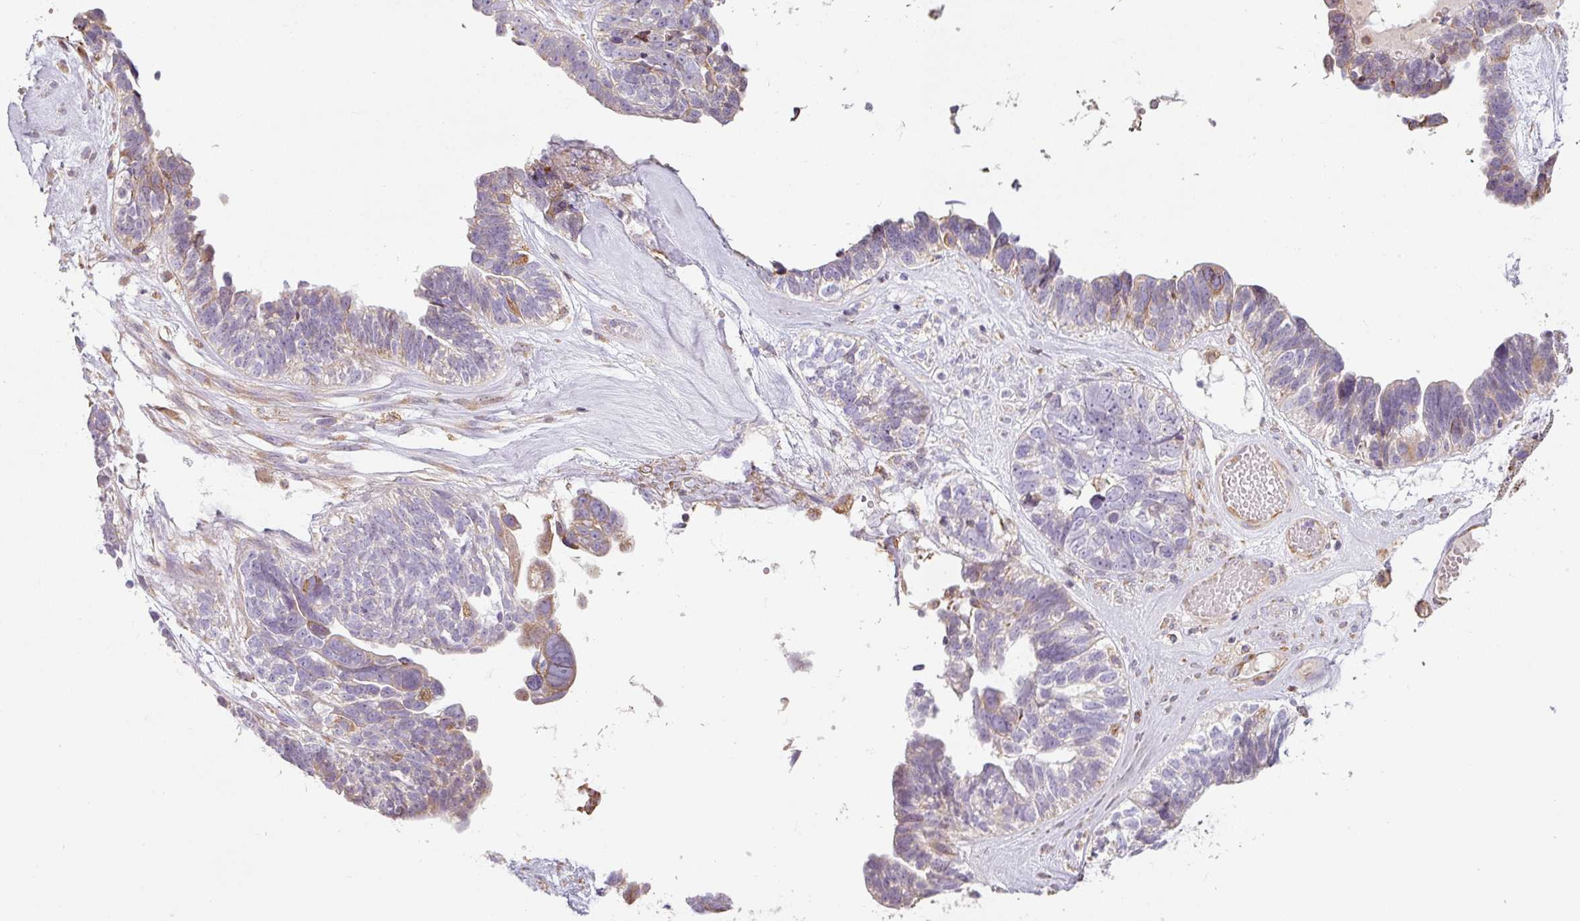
{"staining": {"intensity": "moderate", "quantity": "<25%", "location": "cytoplasmic/membranous"}, "tissue": "ovarian cancer", "cell_type": "Tumor cells", "image_type": "cancer", "snomed": [{"axis": "morphology", "description": "Cystadenocarcinoma, serous, NOS"}, {"axis": "topography", "description": "Ovary"}], "caption": "Immunohistochemistry (IHC) image of serous cystadenocarcinoma (ovarian) stained for a protein (brown), which demonstrates low levels of moderate cytoplasmic/membranous staining in about <25% of tumor cells.", "gene": "MORN4", "patient": {"sex": "female", "age": 79}}